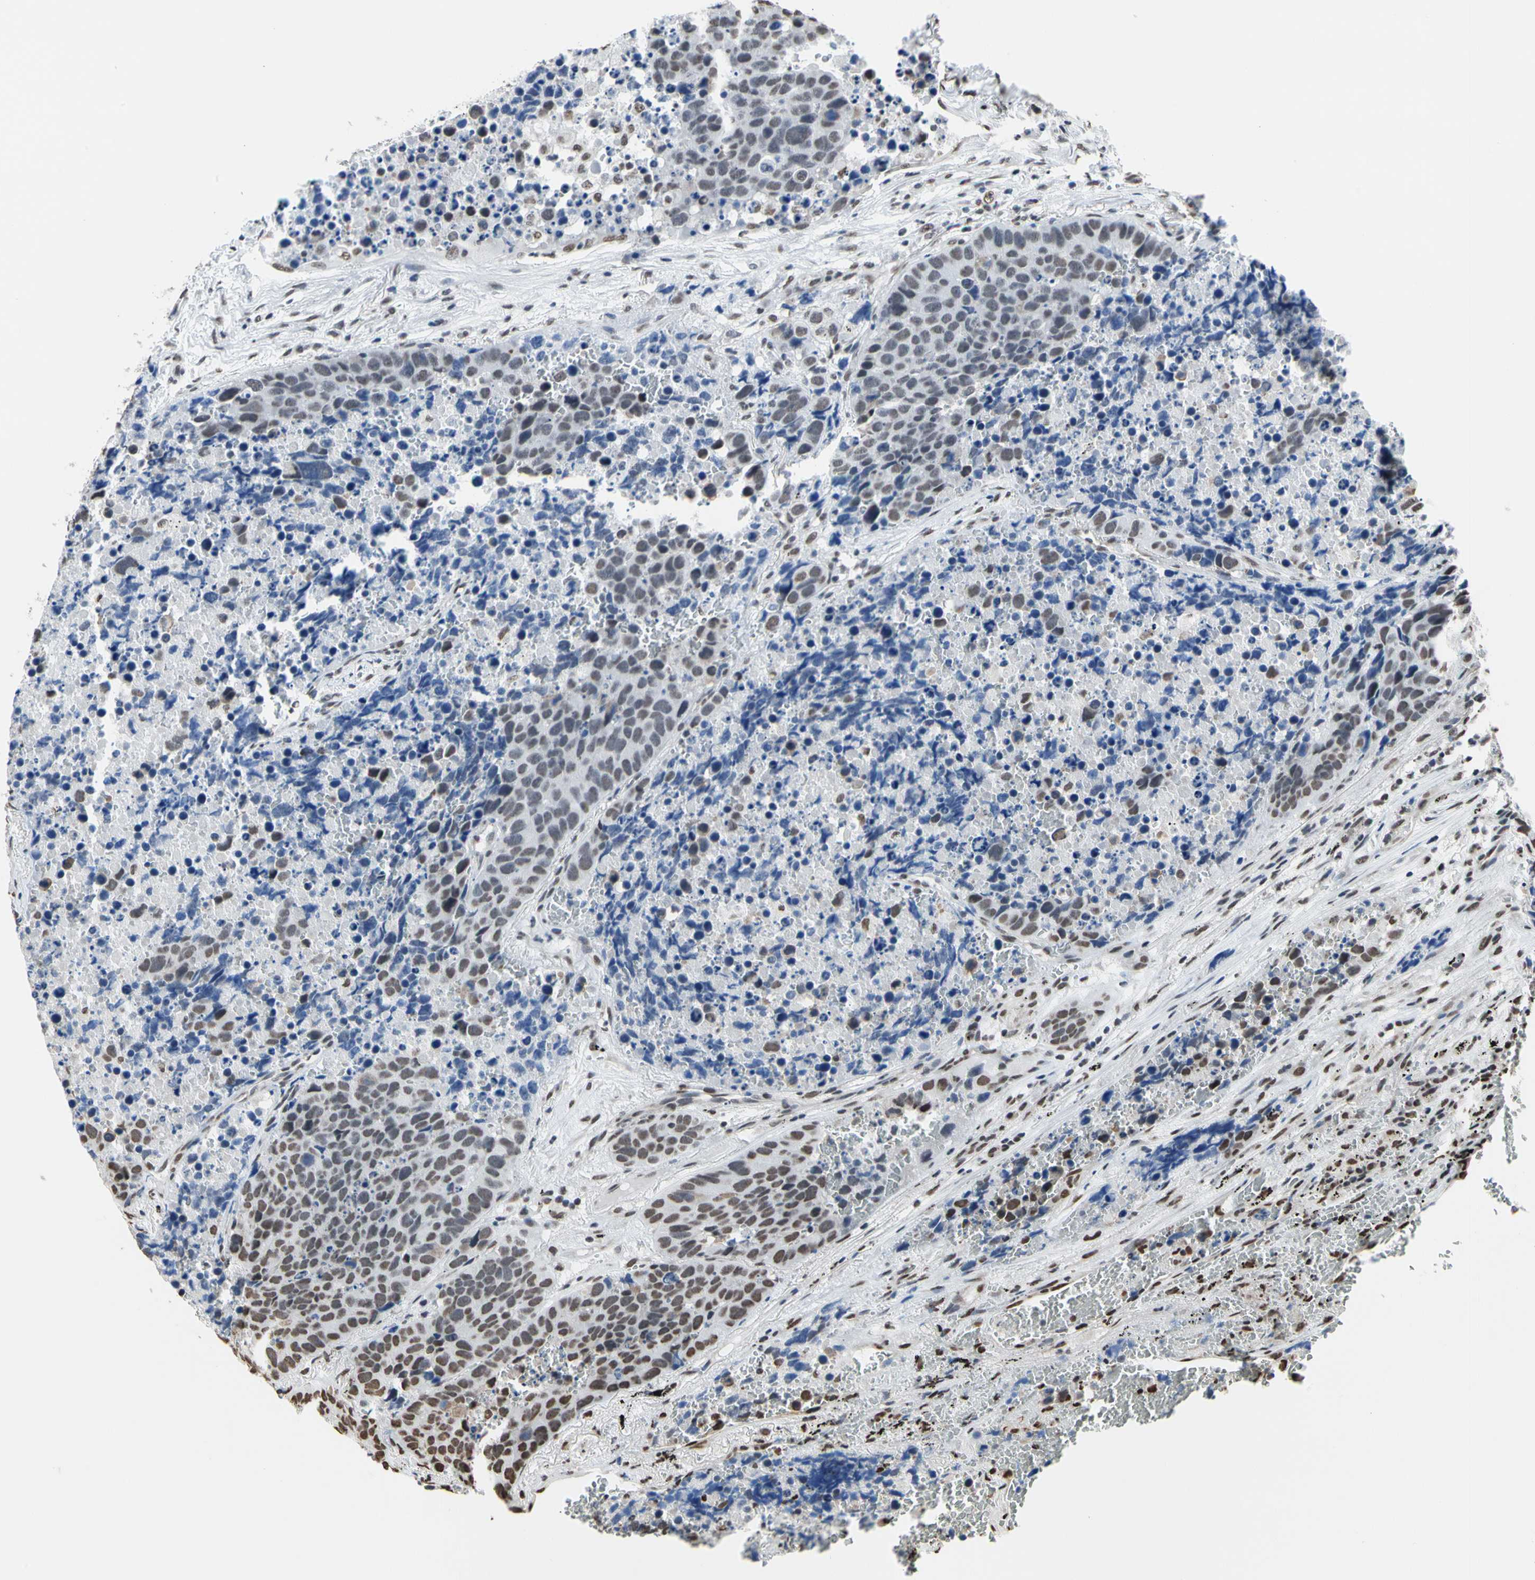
{"staining": {"intensity": "moderate", "quantity": "<25%", "location": "nuclear"}, "tissue": "carcinoid", "cell_type": "Tumor cells", "image_type": "cancer", "snomed": [{"axis": "morphology", "description": "Carcinoid, malignant, NOS"}, {"axis": "topography", "description": "Lung"}], "caption": "Brown immunohistochemical staining in human carcinoid (malignant) reveals moderate nuclear positivity in approximately <25% of tumor cells.", "gene": "HNRNPK", "patient": {"sex": "male", "age": 60}}